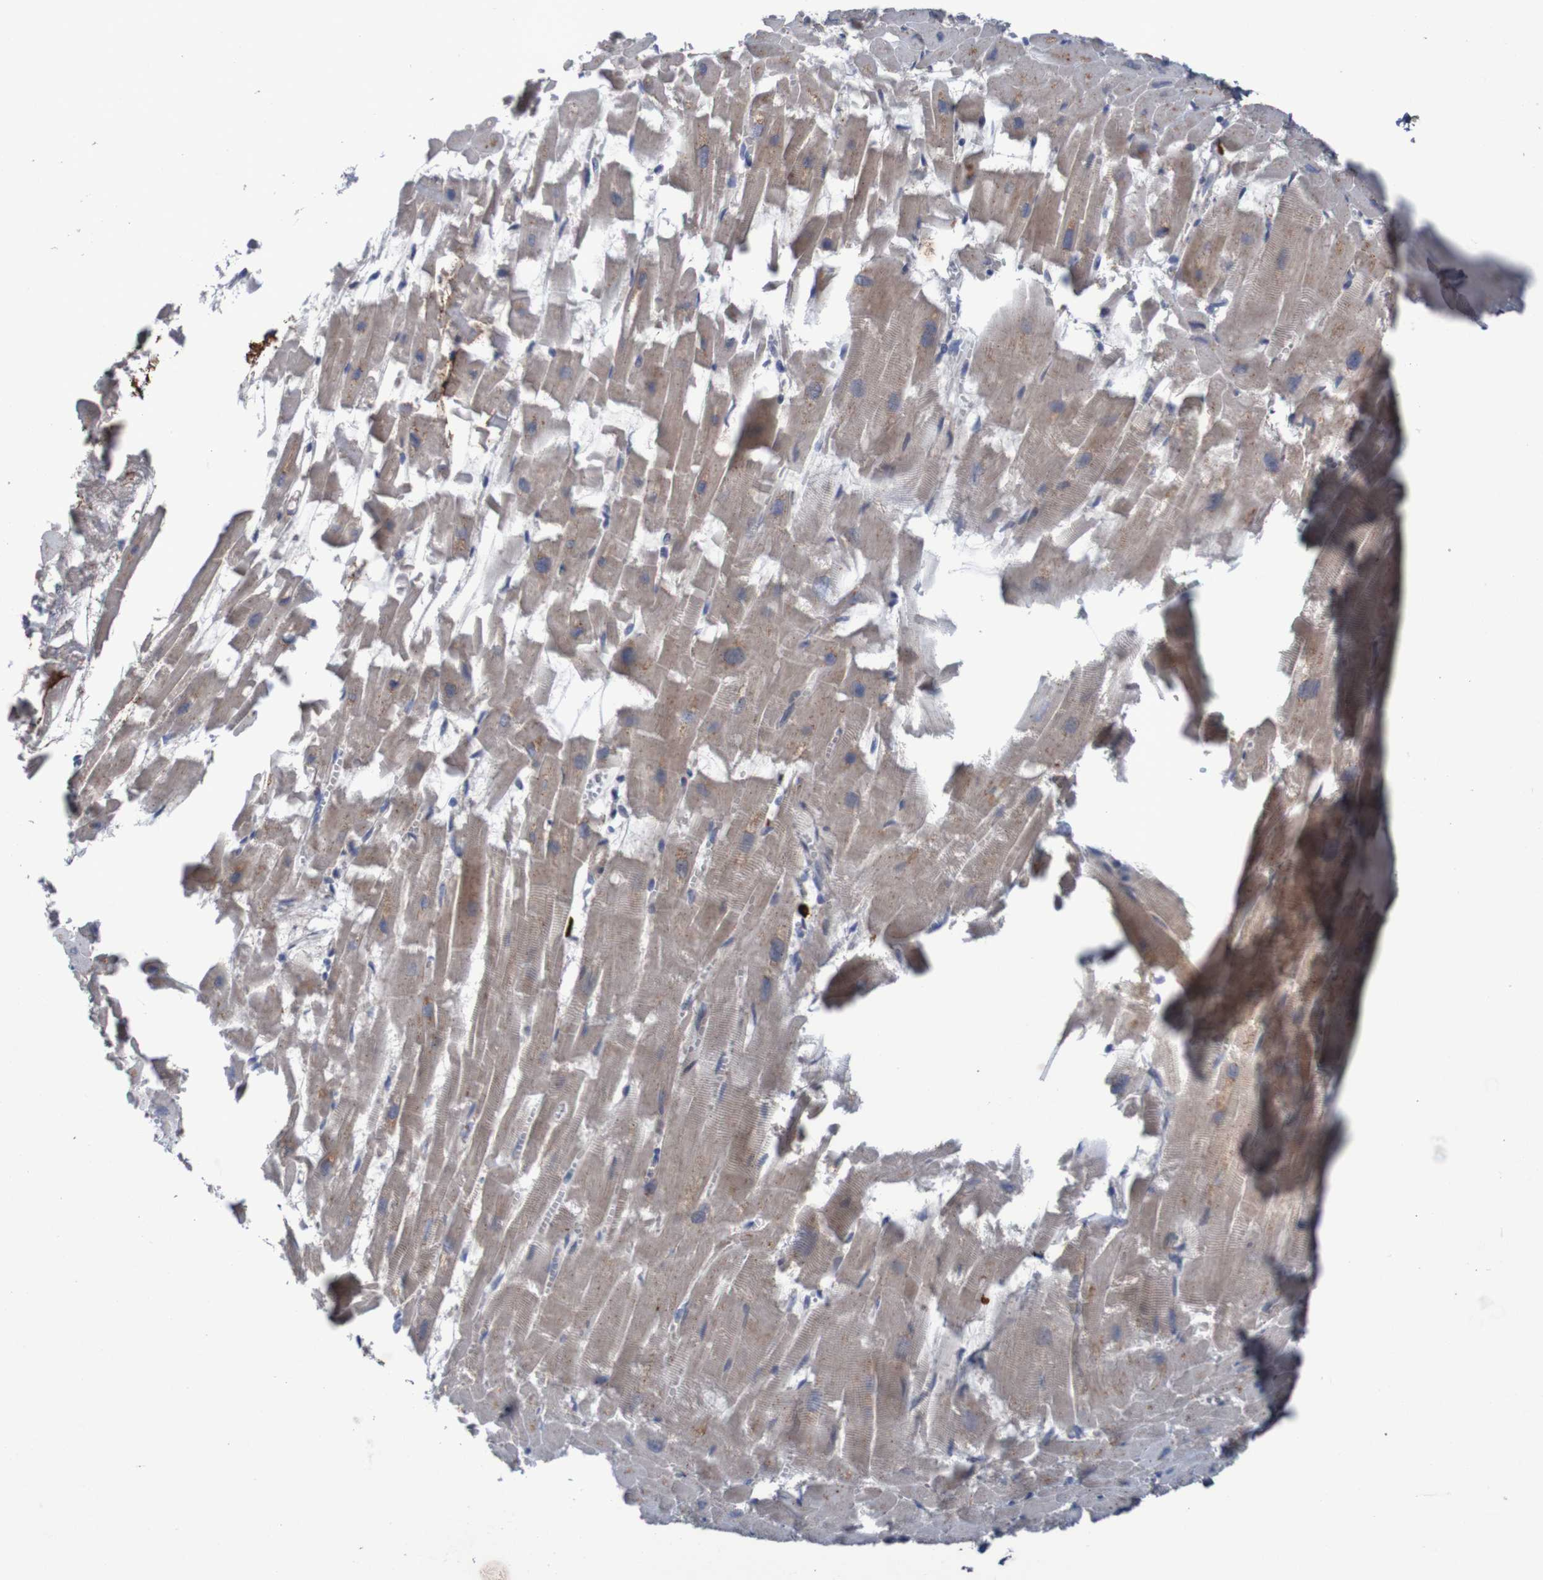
{"staining": {"intensity": "moderate", "quantity": ">75%", "location": "cytoplasmic/membranous"}, "tissue": "heart muscle", "cell_type": "Cardiomyocytes", "image_type": "normal", "snomed": [{"axis": "morphology", "description": "Normal tissue, NOS"}, {"axis": "topography", "description": "Heart"}], "caption": "High-magnification brightfield microscopy of normal heart muscle stained with DAB (brown) and counterstained with hematoxylin (blue). cardiomyocytes exhibit moderate cytoplasmic/membranous expression is appreciated in about>75% of cells. The staining was performed using DAB, with brown indicating positive protein expression. Nuclei are stained blue with hematoxylin.", "gene": "ANGPT4", "patient": {"sex": "female", "age": 19}}